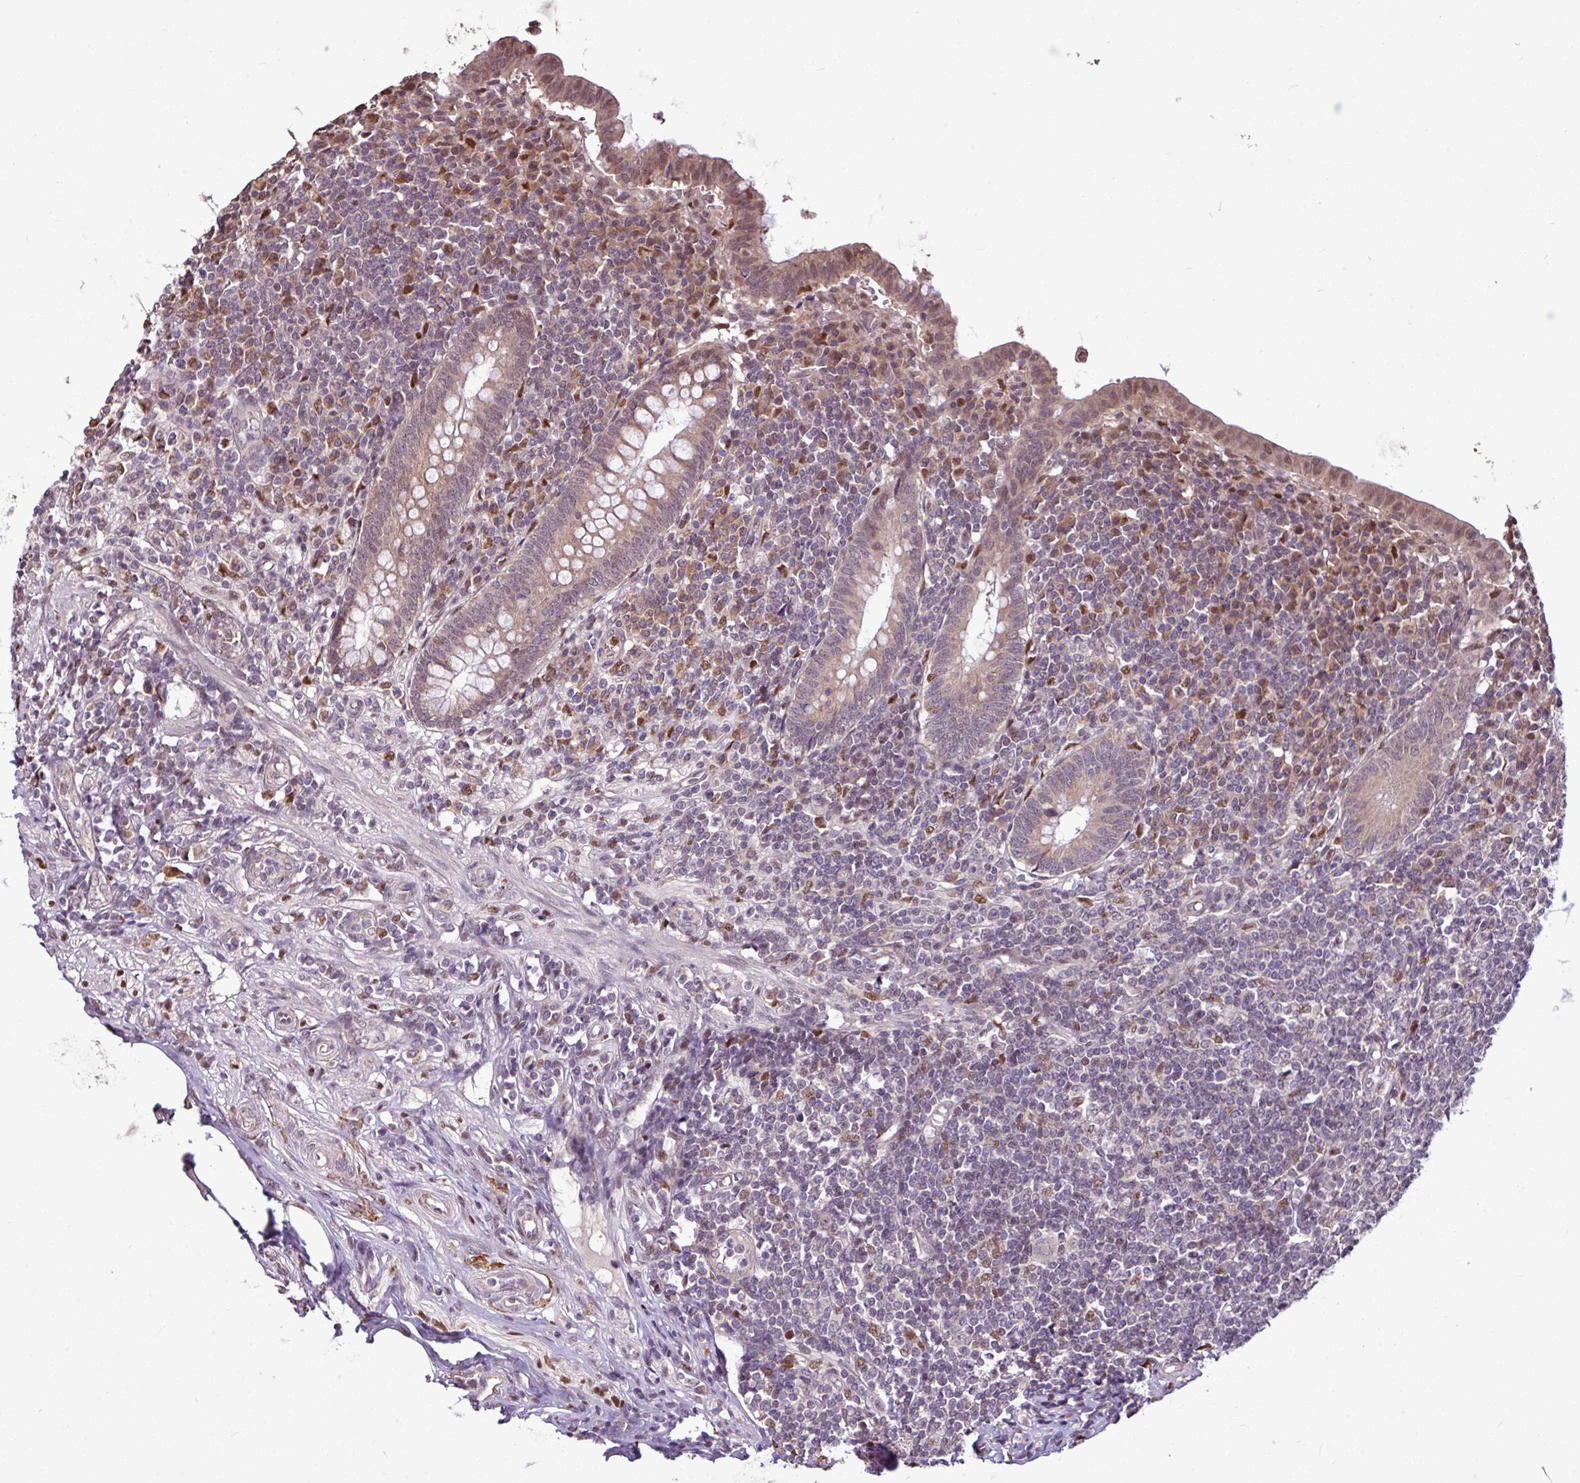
{"staining": {"intensity": "weak", "quantity": ">75%", "location": "cytoplasmic/membranous"}, "tissue": "appendix", "cell_type": "Glandular cells", "image_type": "normal", "snomed": [{"axis": "morphology", "description": "Normal tissue, NOS"}, {"axis": "topography", "description": "Appendix"}], "caption": "Normal appendix reveals weak cytoplasmic/membranous expression in approximately >75% of glandular cells, visualized by immunohistochemistry. The protein of interest is stained brown, and the nuclei are stained in blue (DAB IHC with brightfield microscopy, high magnification).", "gene": "SKIC2", "patient": {"sex": "male", "age": 83}}